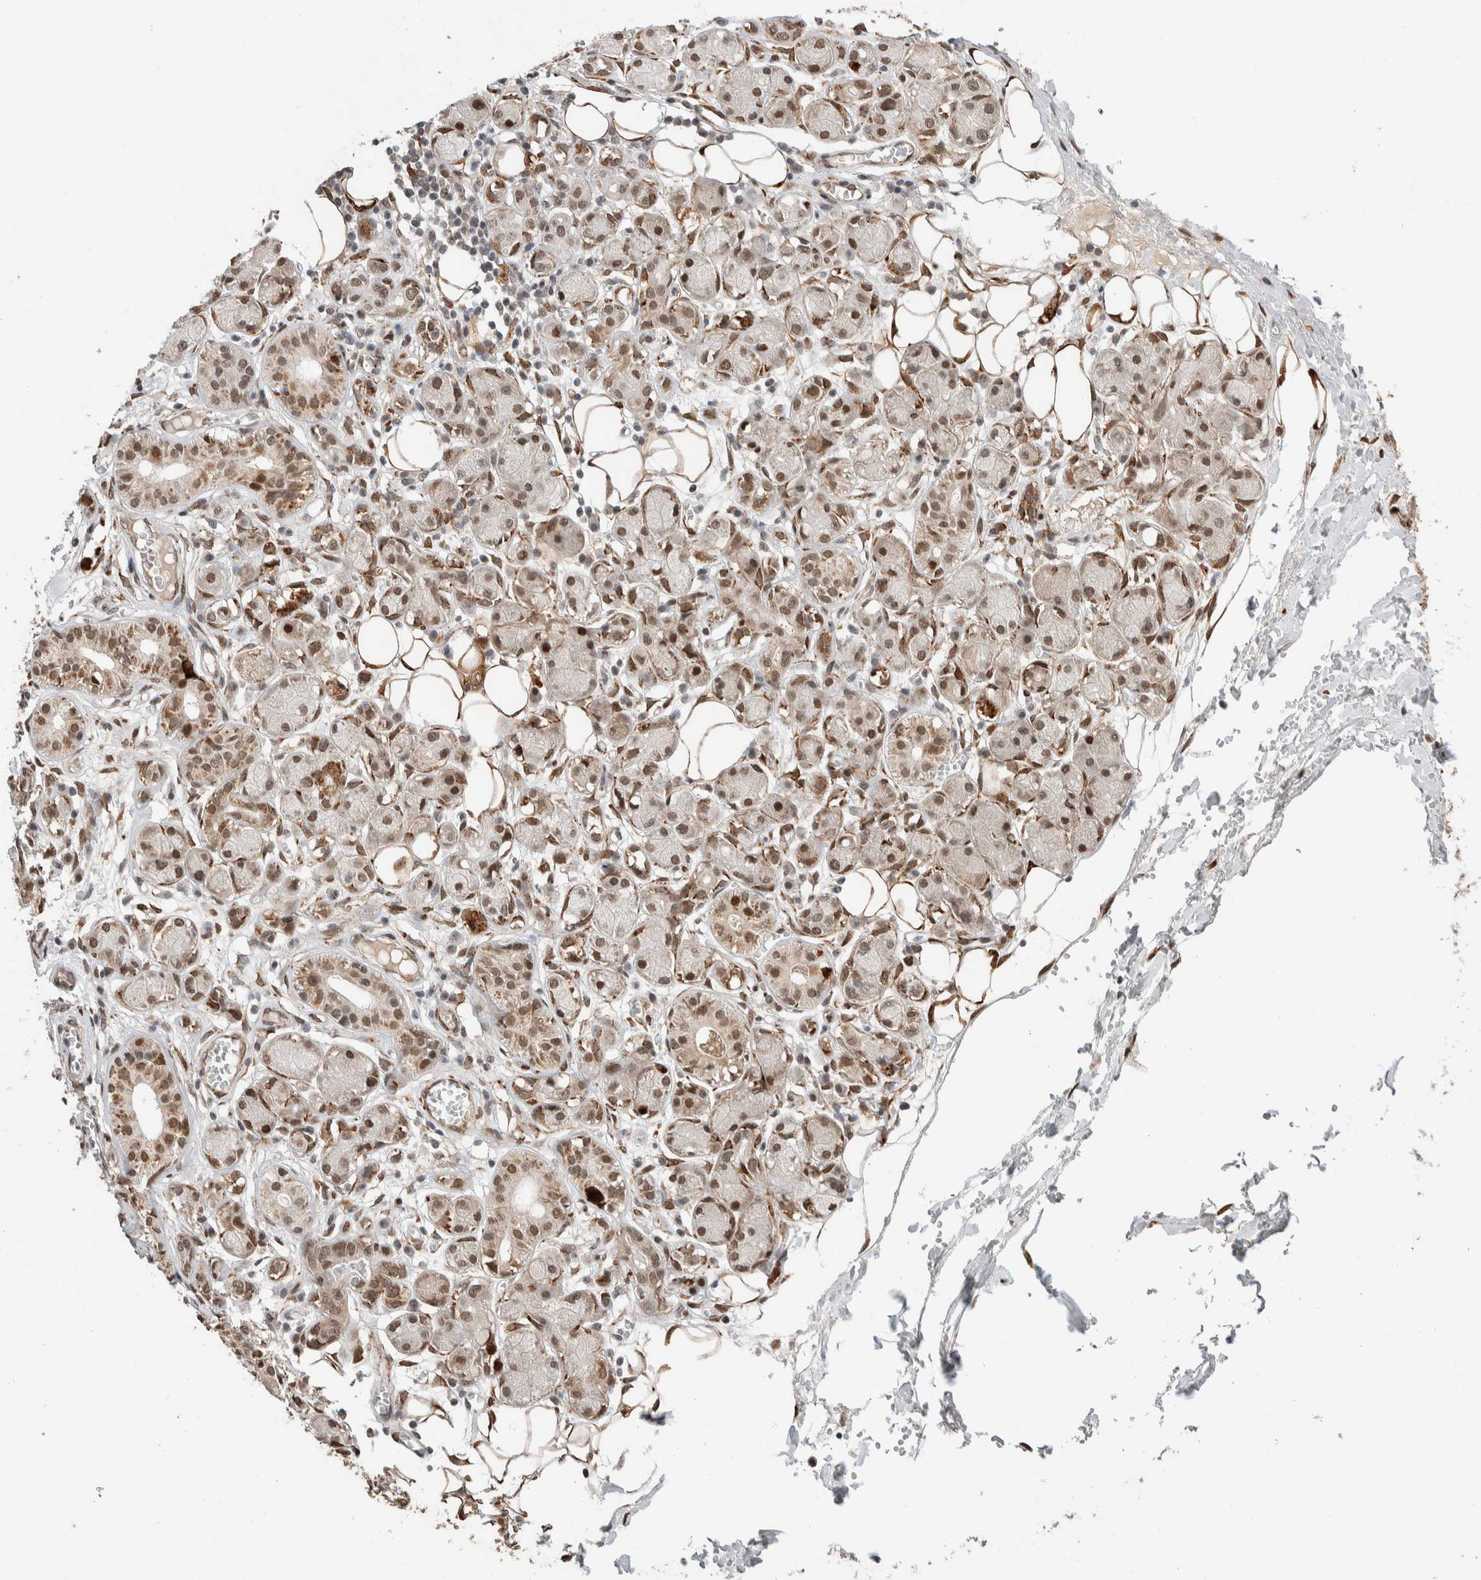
{"staining": {"intensity": "strong", "quantity": ">75%", "location": "cytoplasmic/membranous,nuclear"}, "tissue": "adipose tissue", "cell_type": "Adipocytes", "image_type": "normal", "snomed": [{"axis": "morphology", "description": "Normal tissue, NOS"}, {"axis": "morphology", "description": "Inflammation, NOS"}, {"axis": "topography", "description": "Vascular tissue"}, {"axis": "topography", "description": "Salivary gland"}], "caption": "This histopathology image shows immunohistochemistry staining of benign adipose tissue, with high strong cytoplasmic/membranous,nuclear expression in about >75% of adipocytes.", "gene": "TNRC18", "patient": {"sex": "female", "age": 75}}